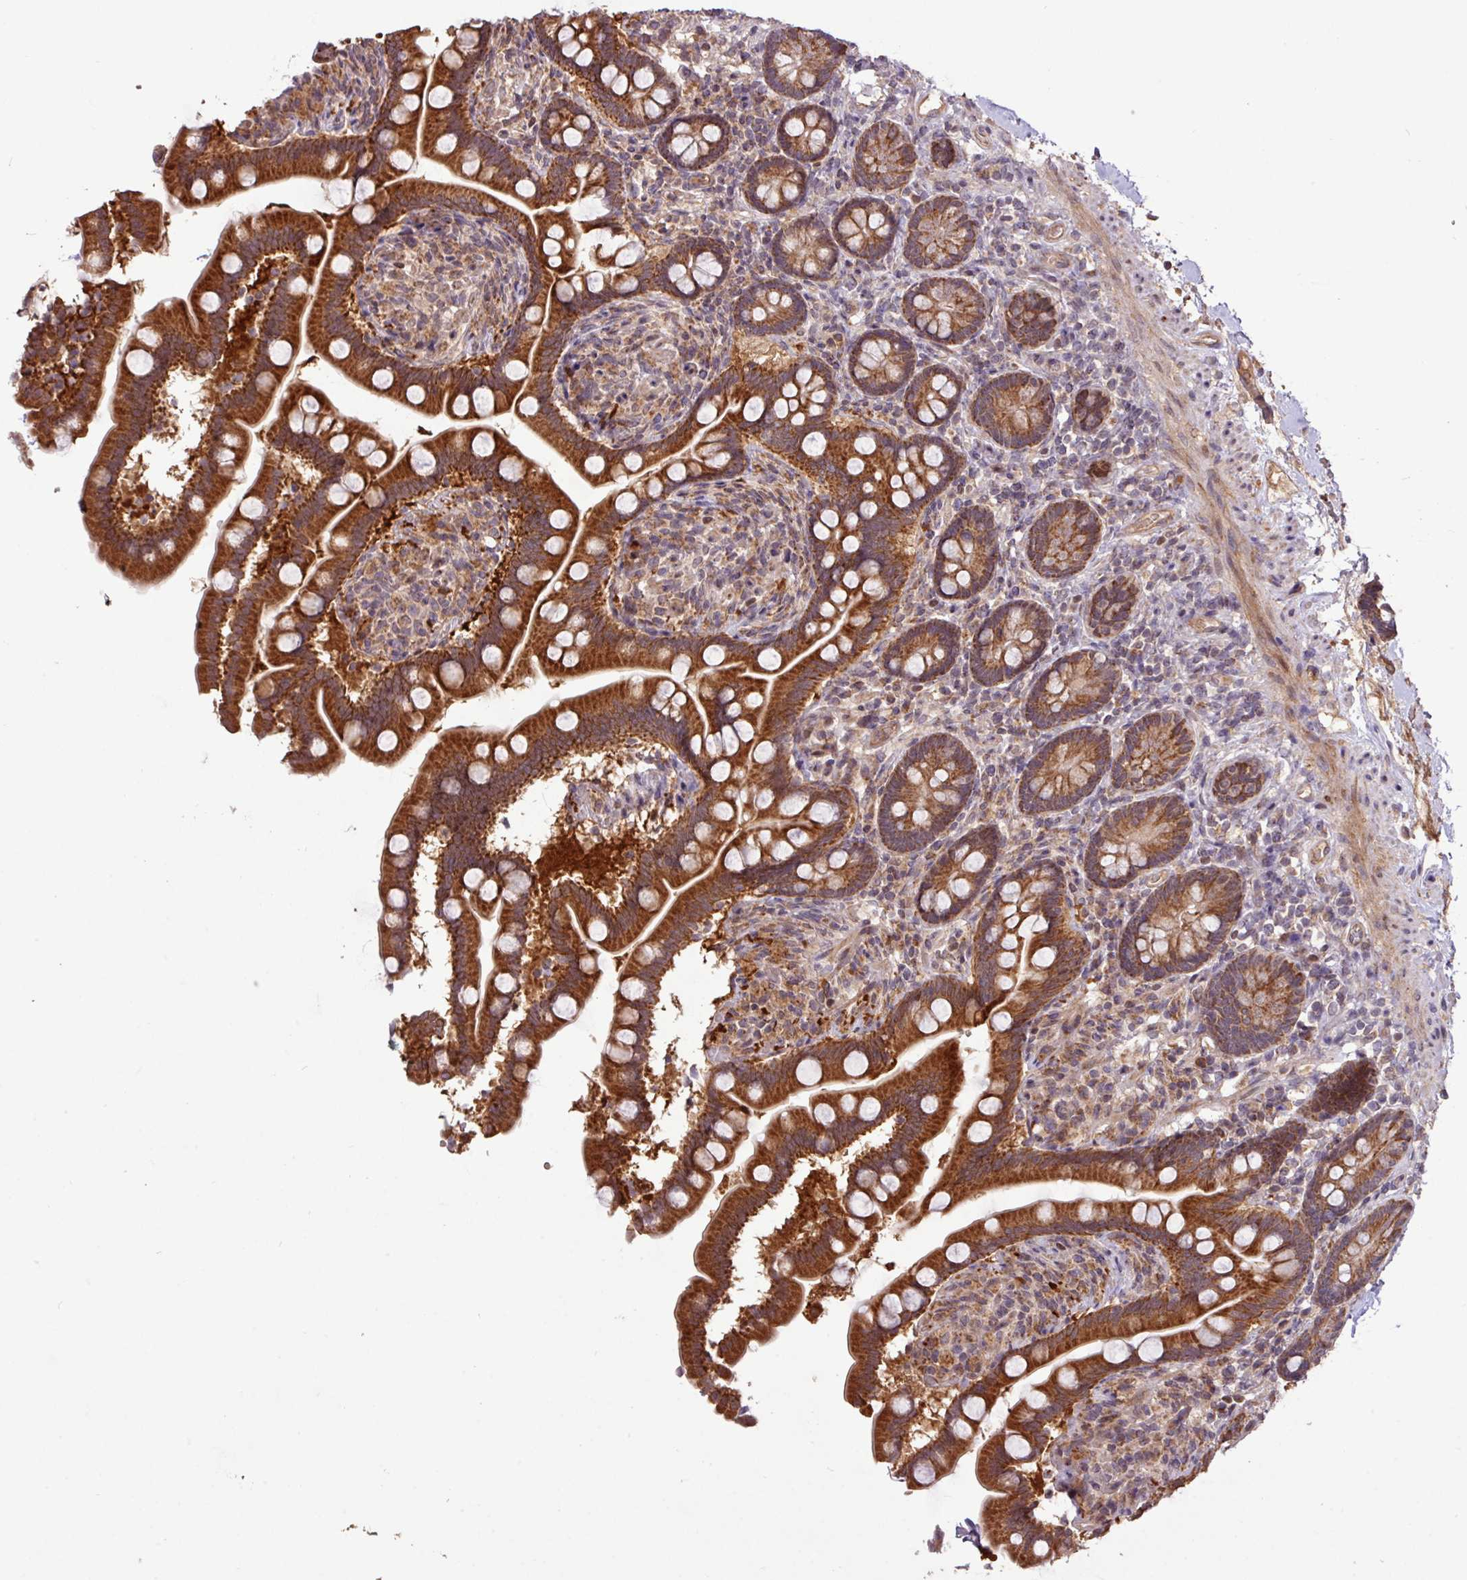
{"staining": {"intensity": "strong", "quantity": ">75%", "location": "cytoplasmic/membranous"}, "tissue": "small intestine", "cell_type": "Glandular cells", "image_type": "normal", "snomed": [{"axis": "morphology", "description": "Normal tissue, NOS"}, {"axis": "topography", "description": "Small intestine"}], "caption": "Small intestine stained with DAB (3,3'-diaminobenzidine) IHC displays high levels of strong cytoplasmic/membranous positivity in about >75% of glandular cells.", "gene": "YPEL1", "patient": {"sex": "female", "age": 64}}